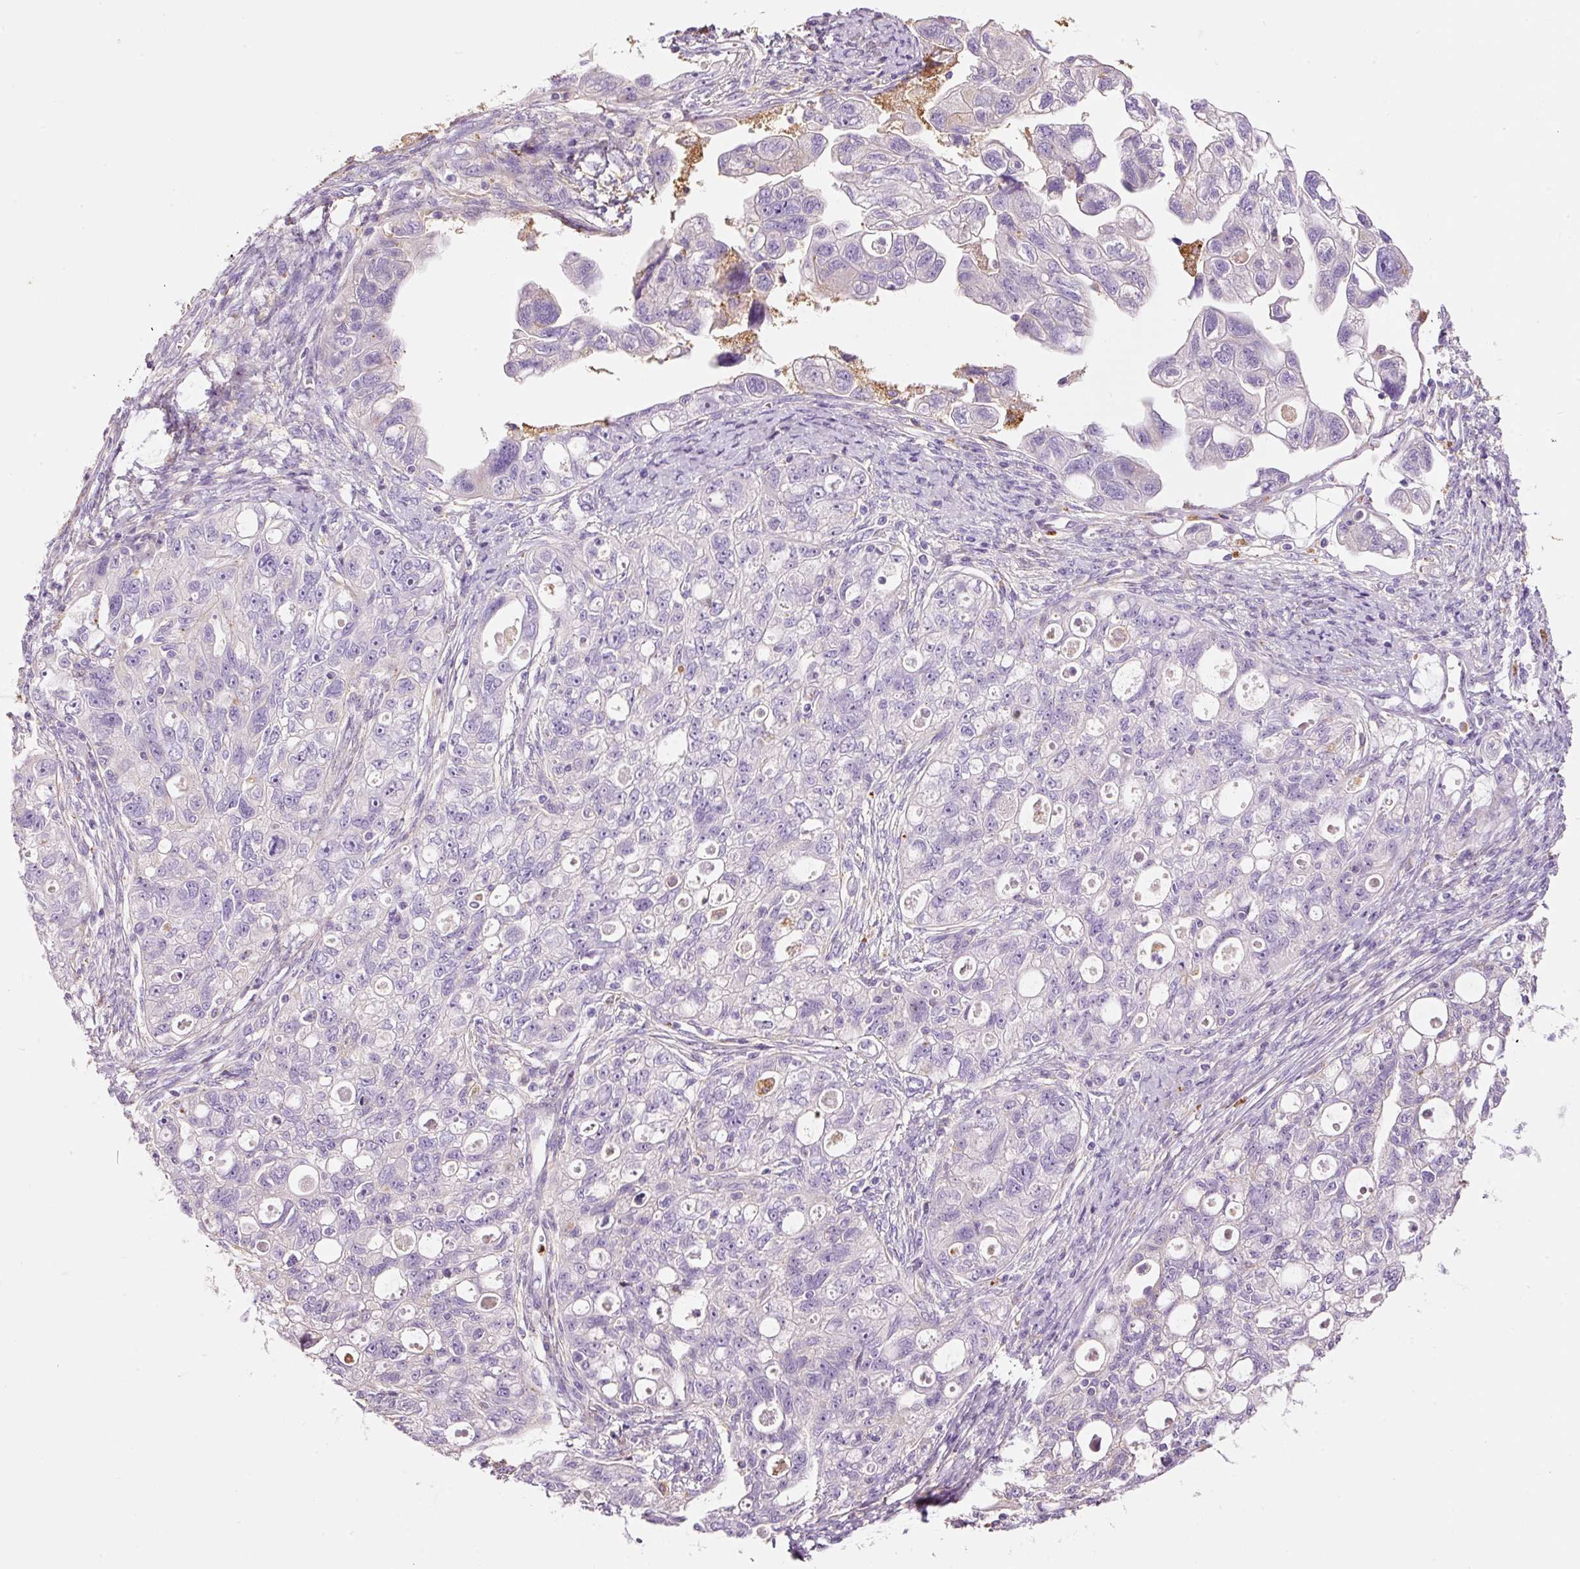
{"staining": {"intensity": "negative", "quantity": "none", "location": "none"}, "tissue": "ovarian cancer", "cell_type": "Tumor cells", "image_type": "cancer", "snomed": [{"axis": "morphology", "description": "Carcinoma, NOS"}, {"axis": "morphology", "description": "Cystadenocarcinoma, serous, NOS"}, {"axis": "topography", "description": "Ovary"}], "caption": "A high-resolution micrograph shows immunohistochemistry staining of carcinoma (ovarian), which exhibits no significant staining in tumor cells. The staining was performed using DAB (3,3'-diaminobenzidine) to visualize the protein expression in brown, while the nuclei were stained in blue with hematoxylin (Magnification: 20x).", "gene": "TMC8", "patient": {"sex": "female", "age": 69}}